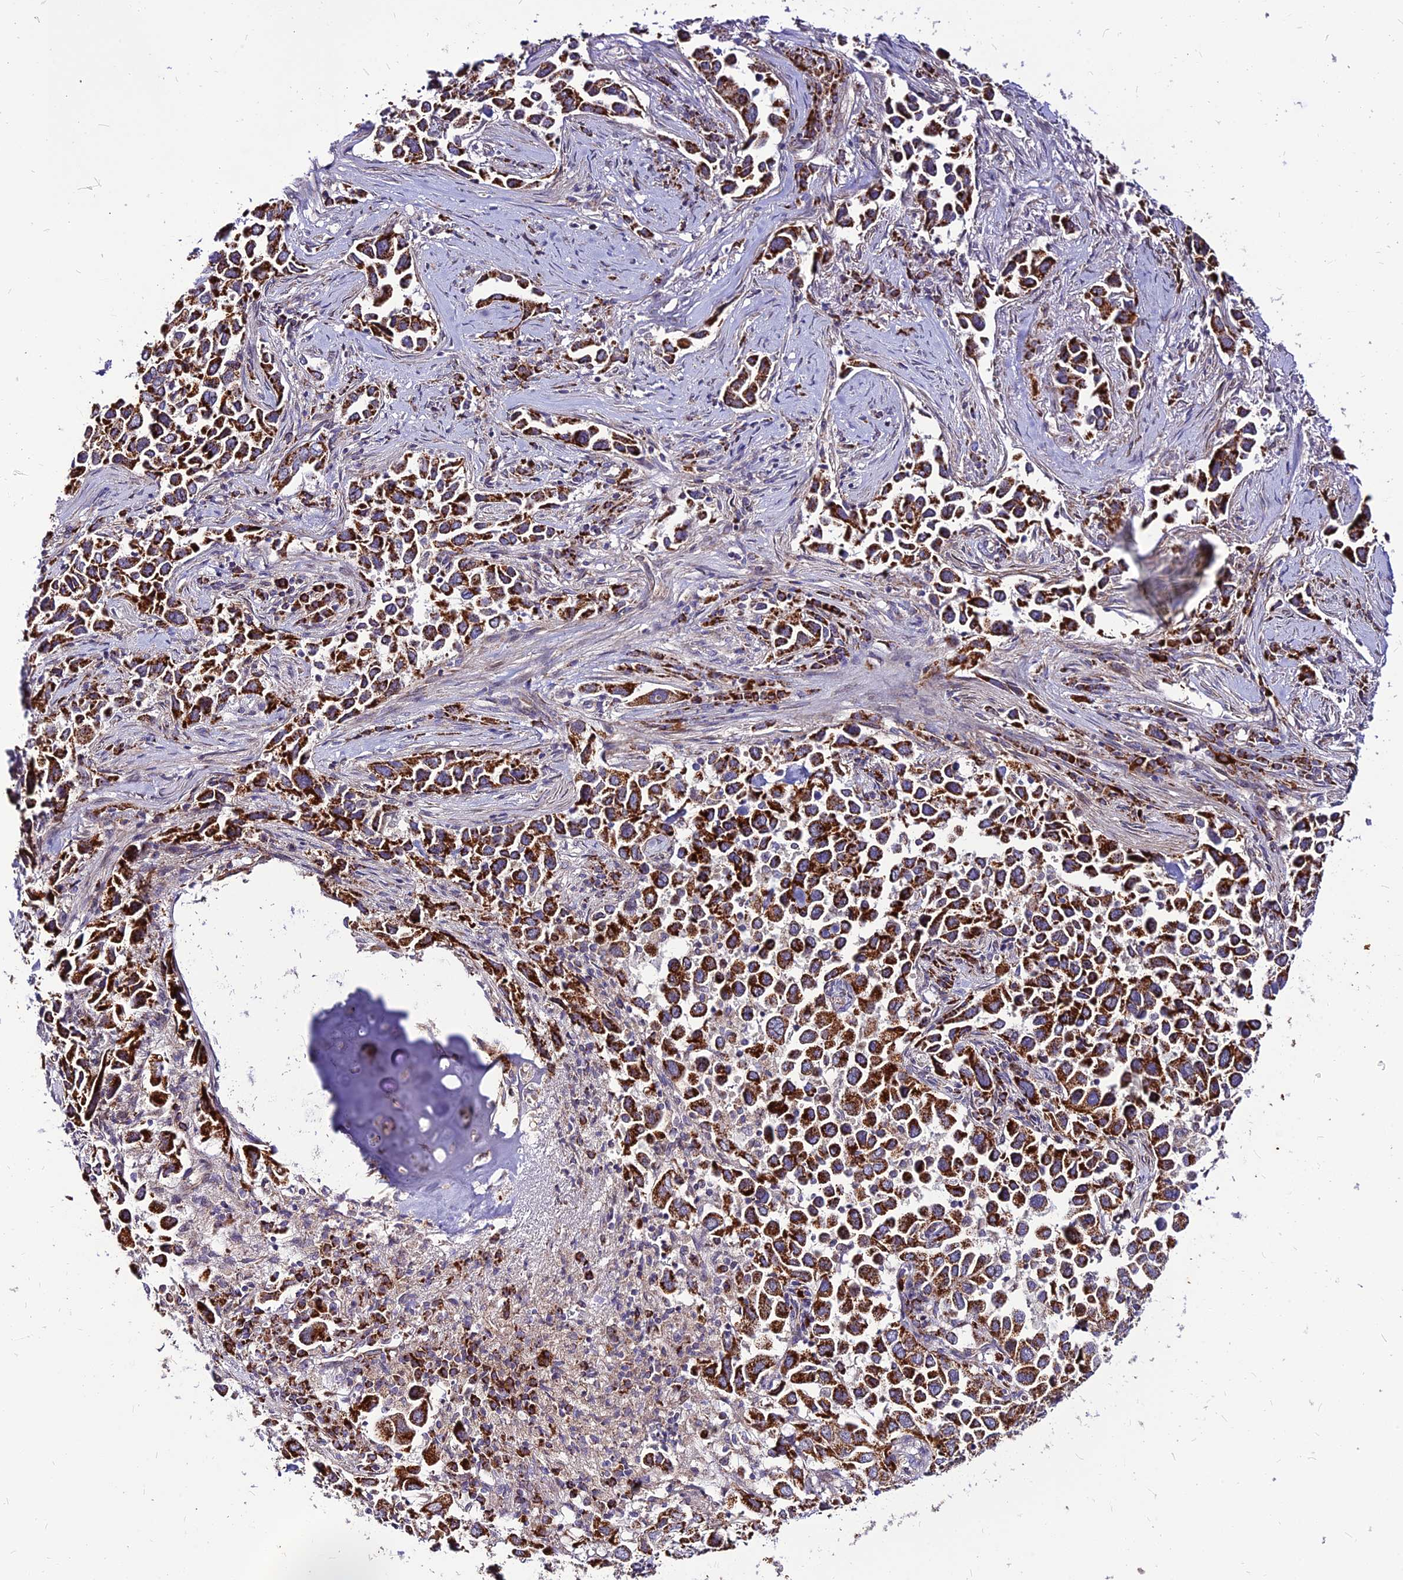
{"staining": {"intensity": "strong", "quantity": ">75%", "location": "cytoplasmic/membranous"}, "tissue": "lung cancer", "cell_type": "Tumor cells", "image_type": "cancer", "snomed": [{"axis": "morphology", "description": "Adenocarcinoma, NOS"}, {"axis": "topography", "description": "Lung"}], "caption": "A brown stain highlights strong cytoplasmic/membranous staining of a protein in human lung cancer (adenocarcinoma) tumor cells.", "gene": "ECI1", "patient": {"sex": "female", "age": 76}}